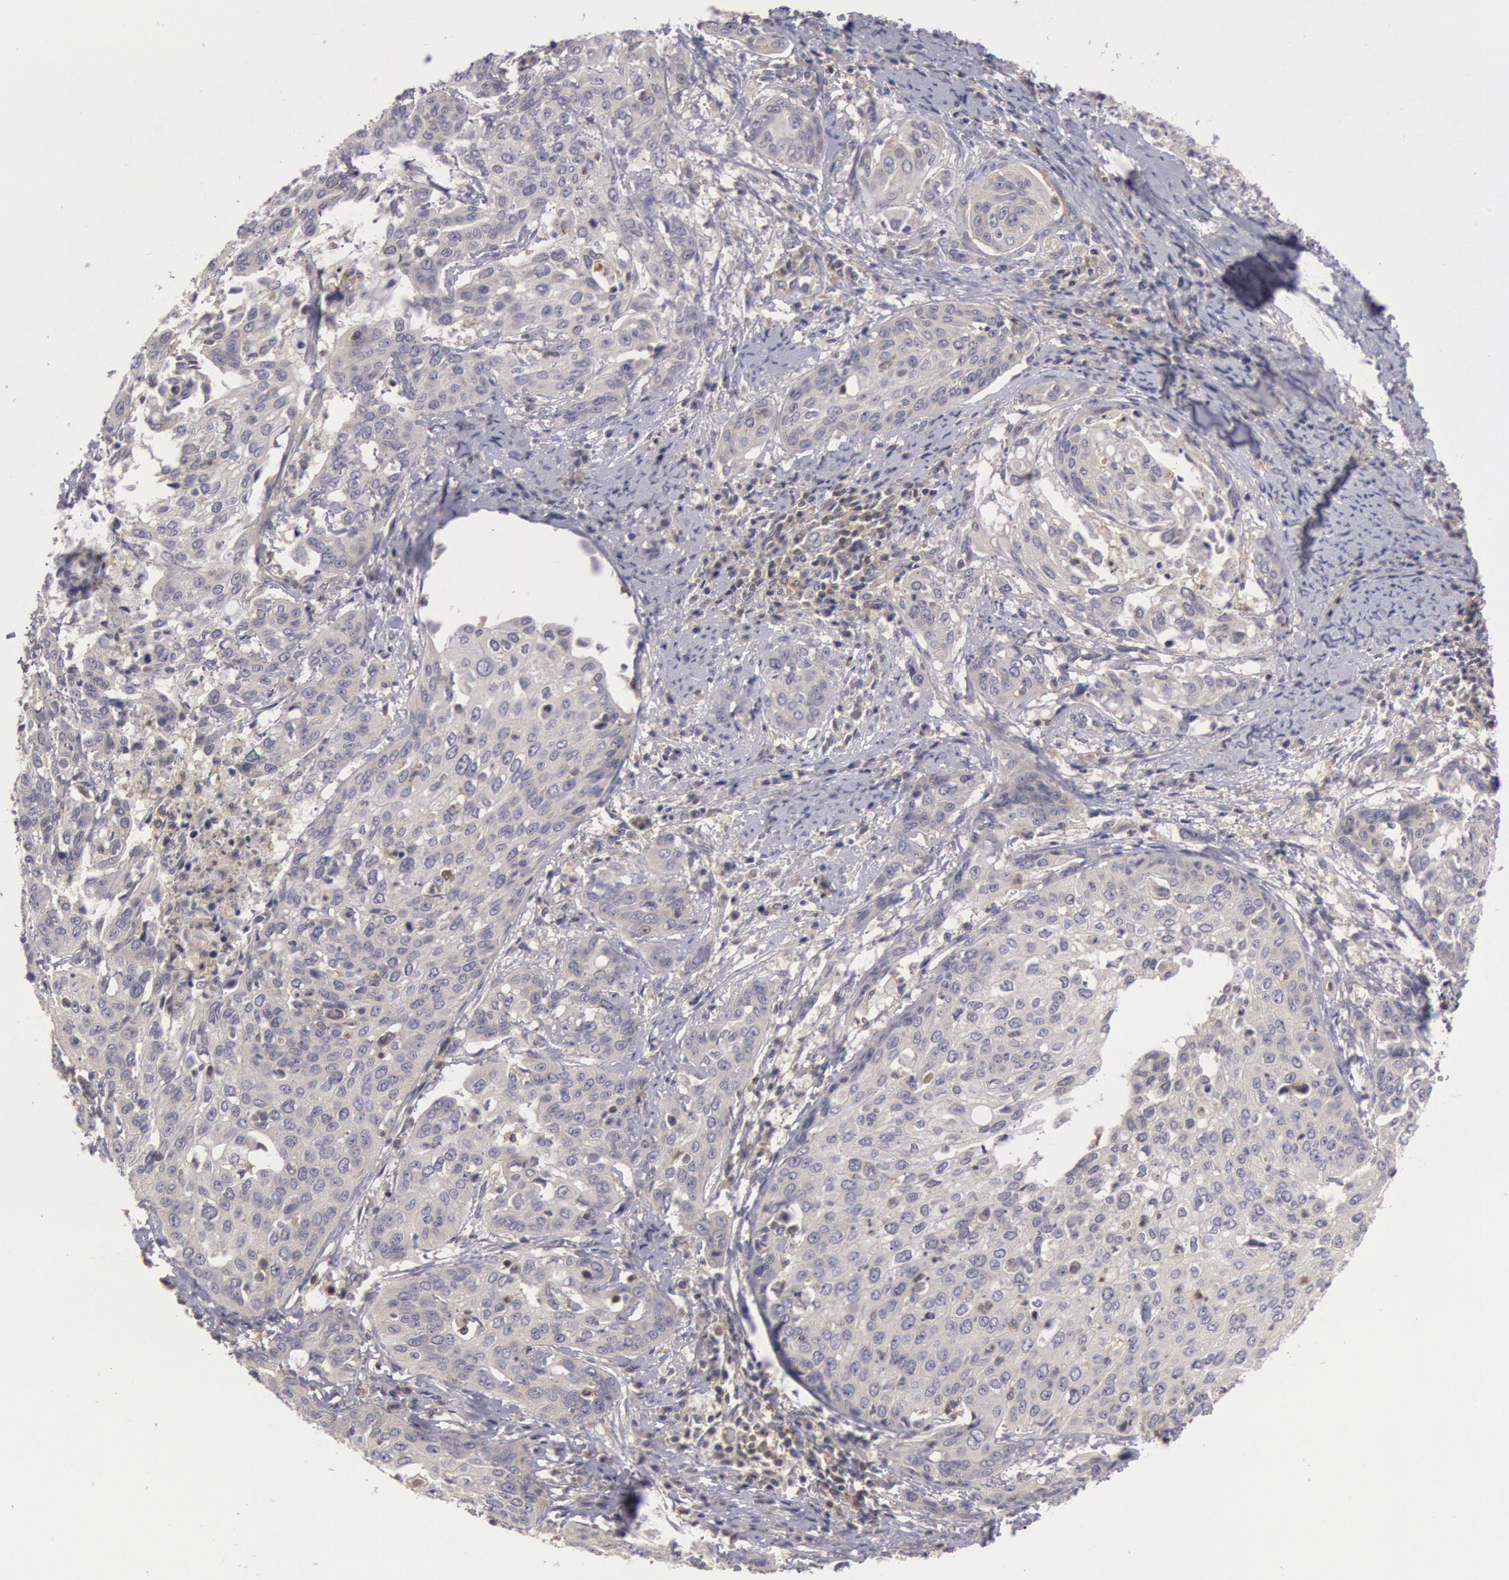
{"staining": {"intensity": "negative", "quantity": "none", "location": "none"}, "tissue": "cervical cancer", "cell_type": "Tumor cells", "image_type": "cancer", "snomed": [{"axis": "morphology", "description": "Squamous cell carcinoma, NOS"}, {"axis": "topography", "description": "Cervix"}], "caption": "An IHC micrograph of cervical cancer is shown. There is no staining in tumor cells of cervical cancer.", "gene": "PIK3R1", "patient": {"sex": "female", "age": 41}}